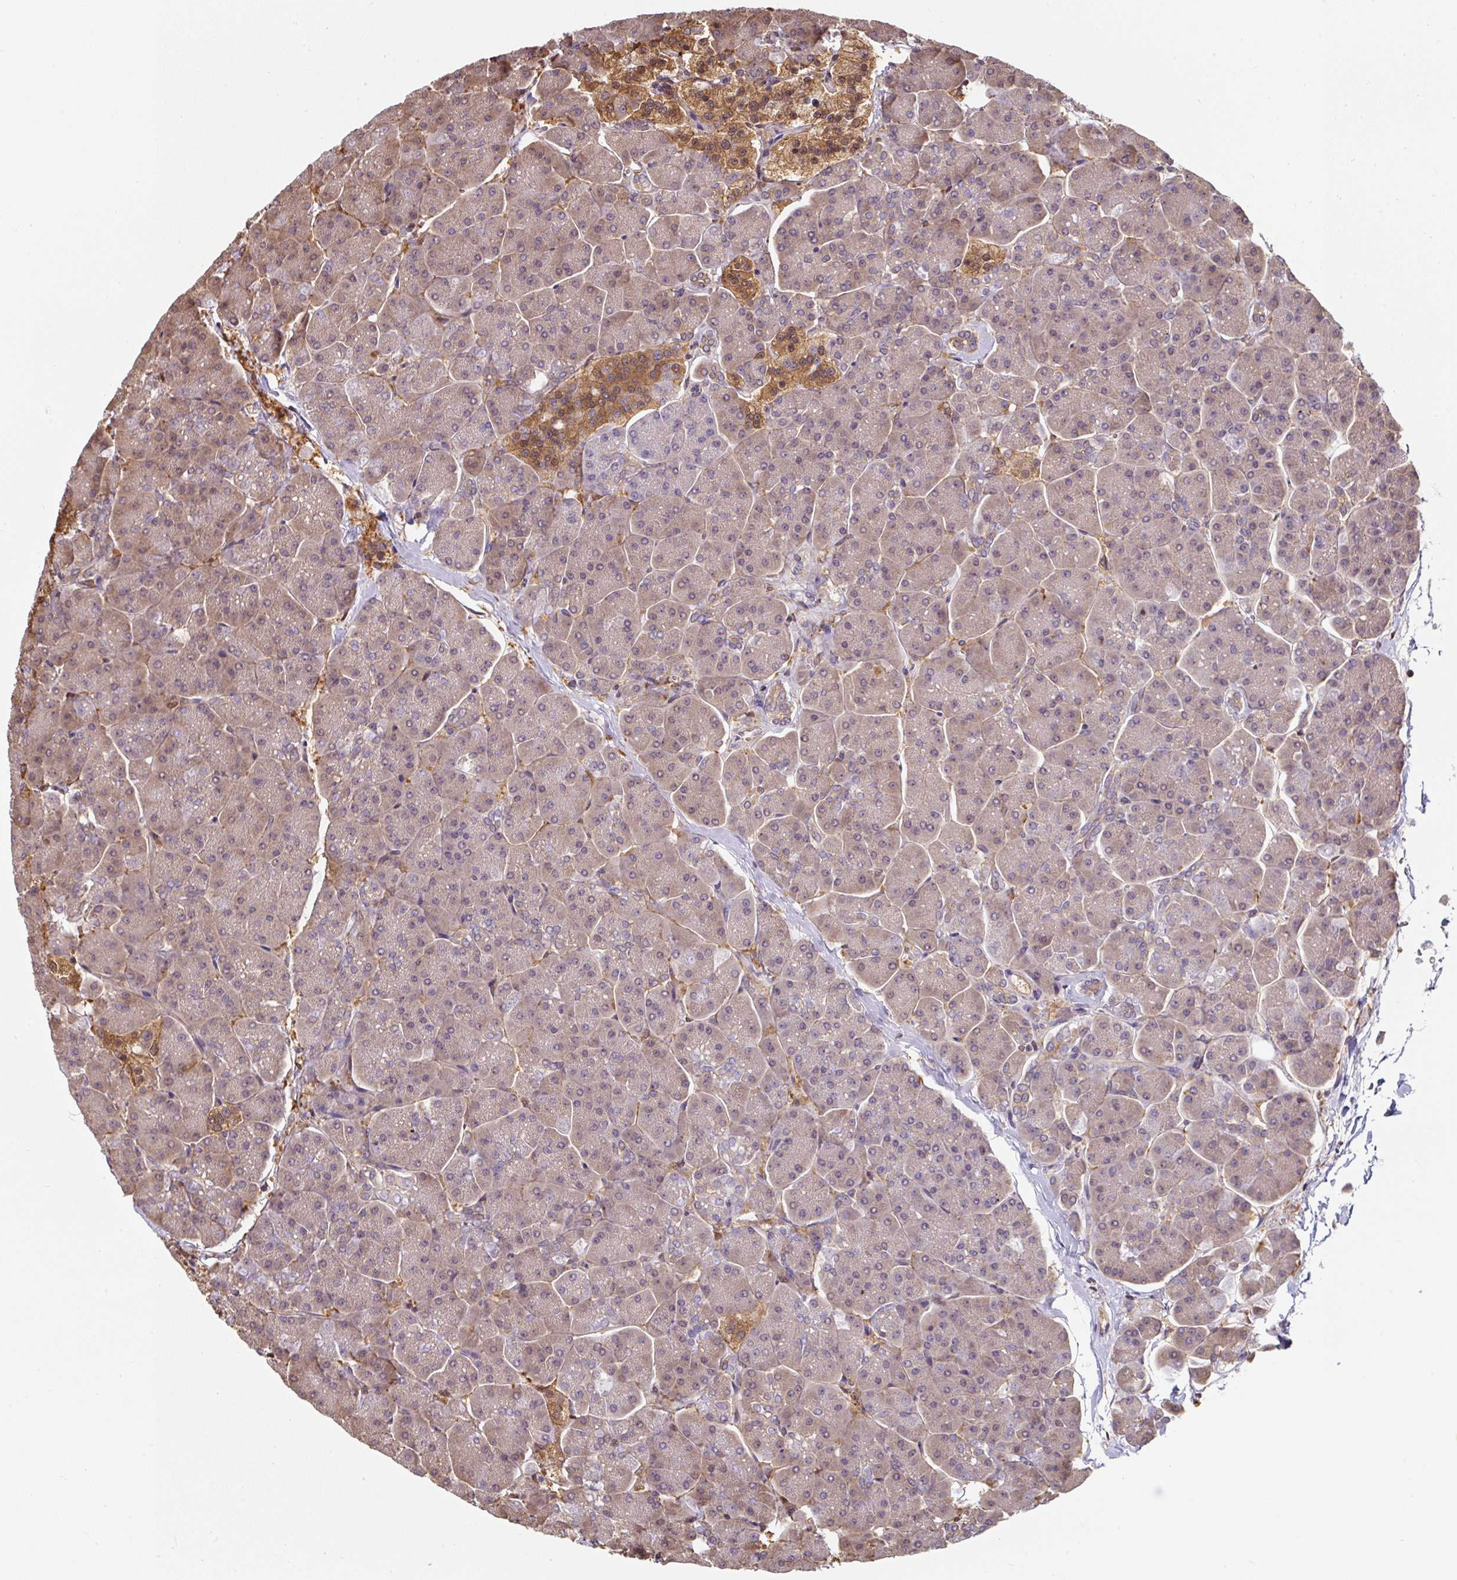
{"staining": {"intensity": "weak", "quantity": "25%-75%", "location": "cytoplasmic/membranous"}, "tissue": "pancreas", "cell_type": "Exocrine glandular cells", "image_type": "normal", "snomed": [{"axis": "morphology", "description": "Normal tissue, NOS"}, {"axis": "topography", "description": "Pancreas"}, {"axis": "topography", "description": "Peripheral nerve tissue"}], "caption": "Weak cytoplasmic/membranous staining is identified in about 25%-75% of exocrine glandular cells in normal pancreas. The staining is performed using DAB brown chromogen to label protein expression. The nuclei are counter-stained blue using hematoxylin.", "gene": "ST13", "patient": {"sex": "male", "age": 54}}